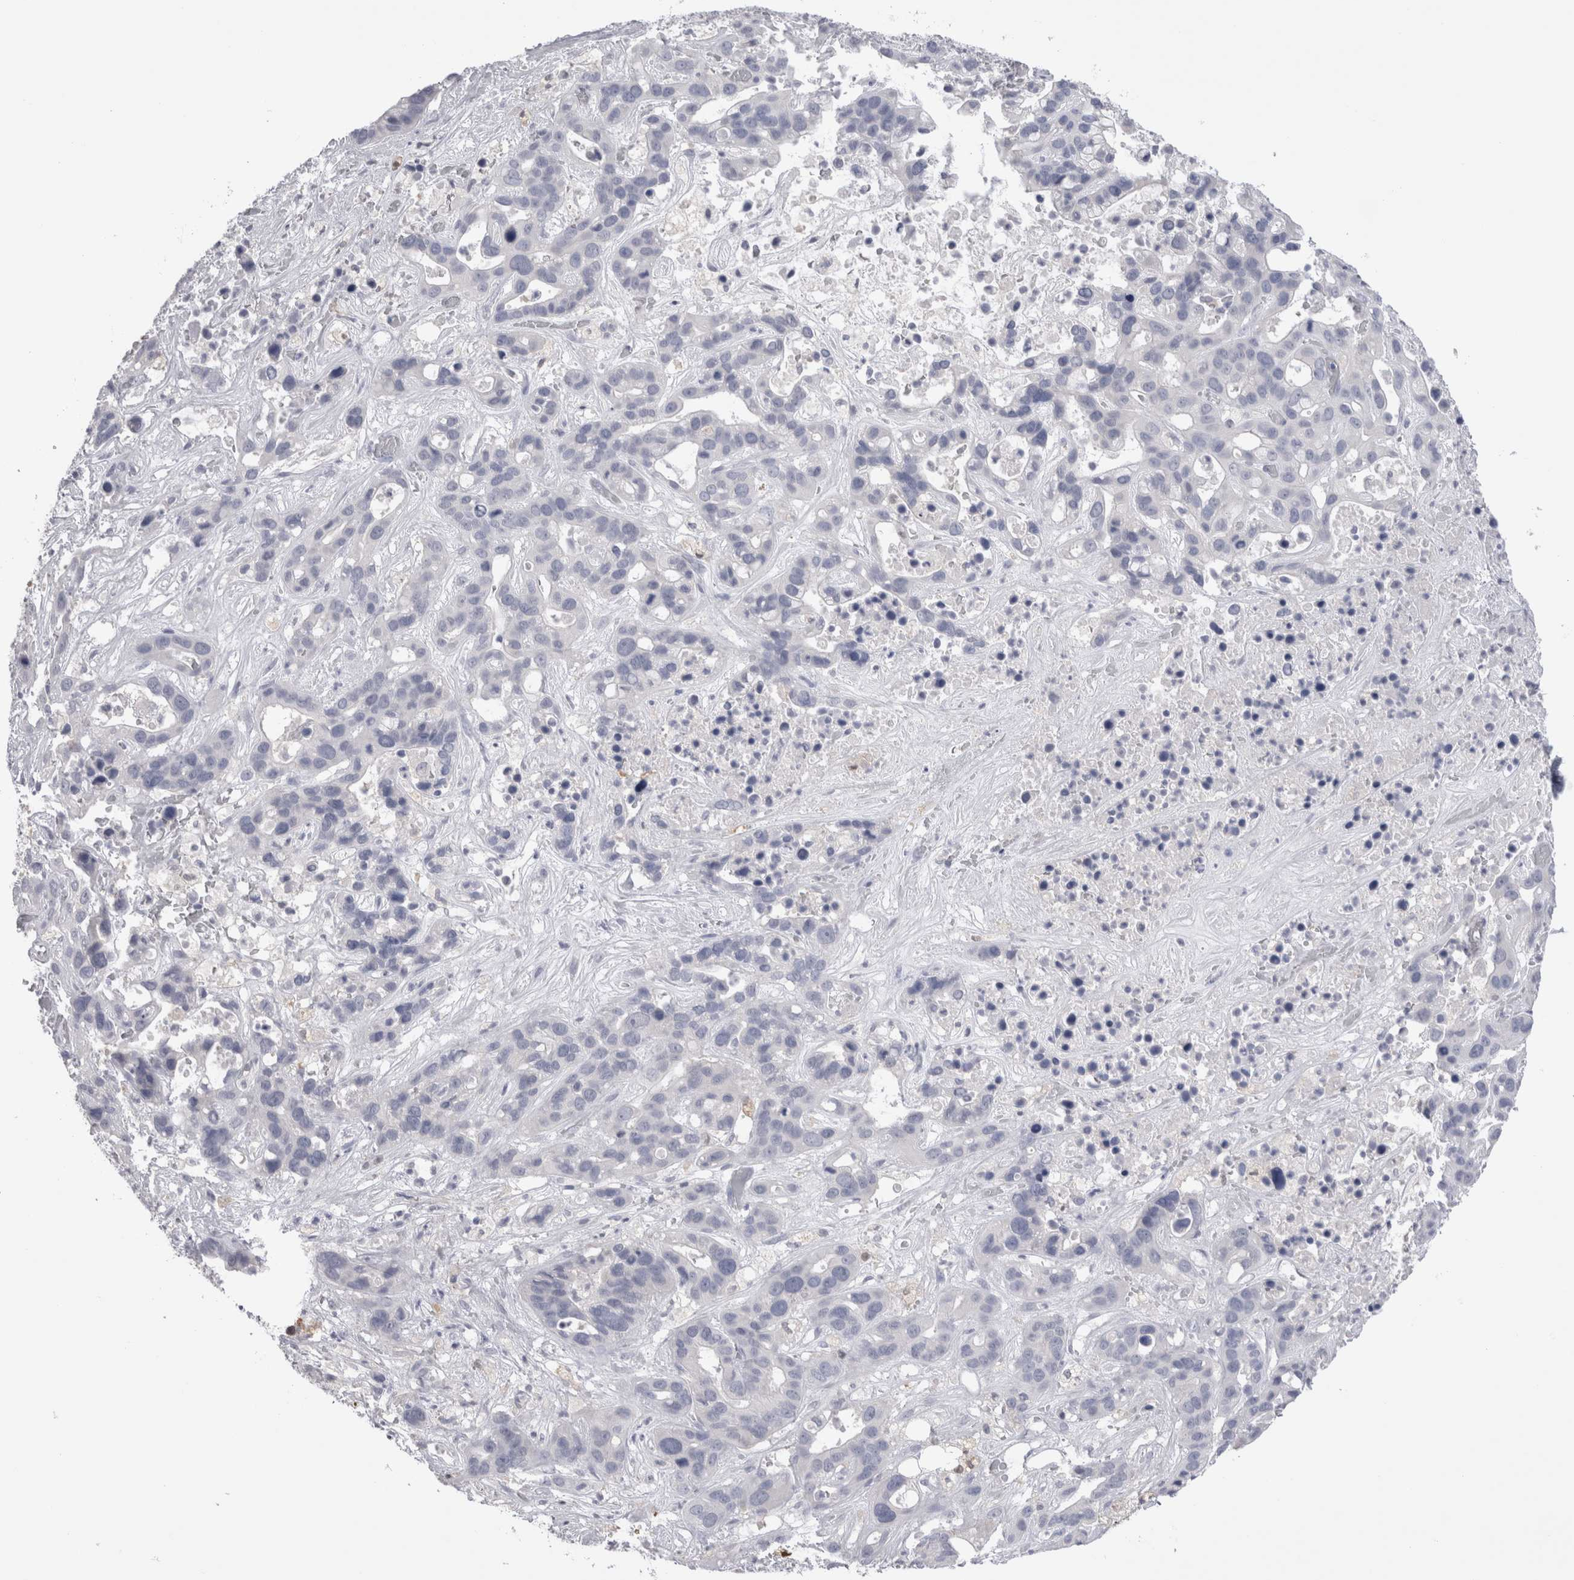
{"staining": {"intensity": "negative", "quantity": "none", "location": "none"}, "tissue": "liver cancer", "cell_type": "Tumor cells", "image_type": "cancer", "snomed": [{"axis": "morphology", "description": "Cholangiocarcinoma"}, {"axis": "topography", "description": "Liver"}], "caption": "This micrograph is of liver cancer stained with immunohistochemistry to label a protein in brown with the nuclei are counter-stained blue. There is no positivity in tumor cells.", "gene": "SUCNR1", "patient": {"sex": "female", "age": 65}}